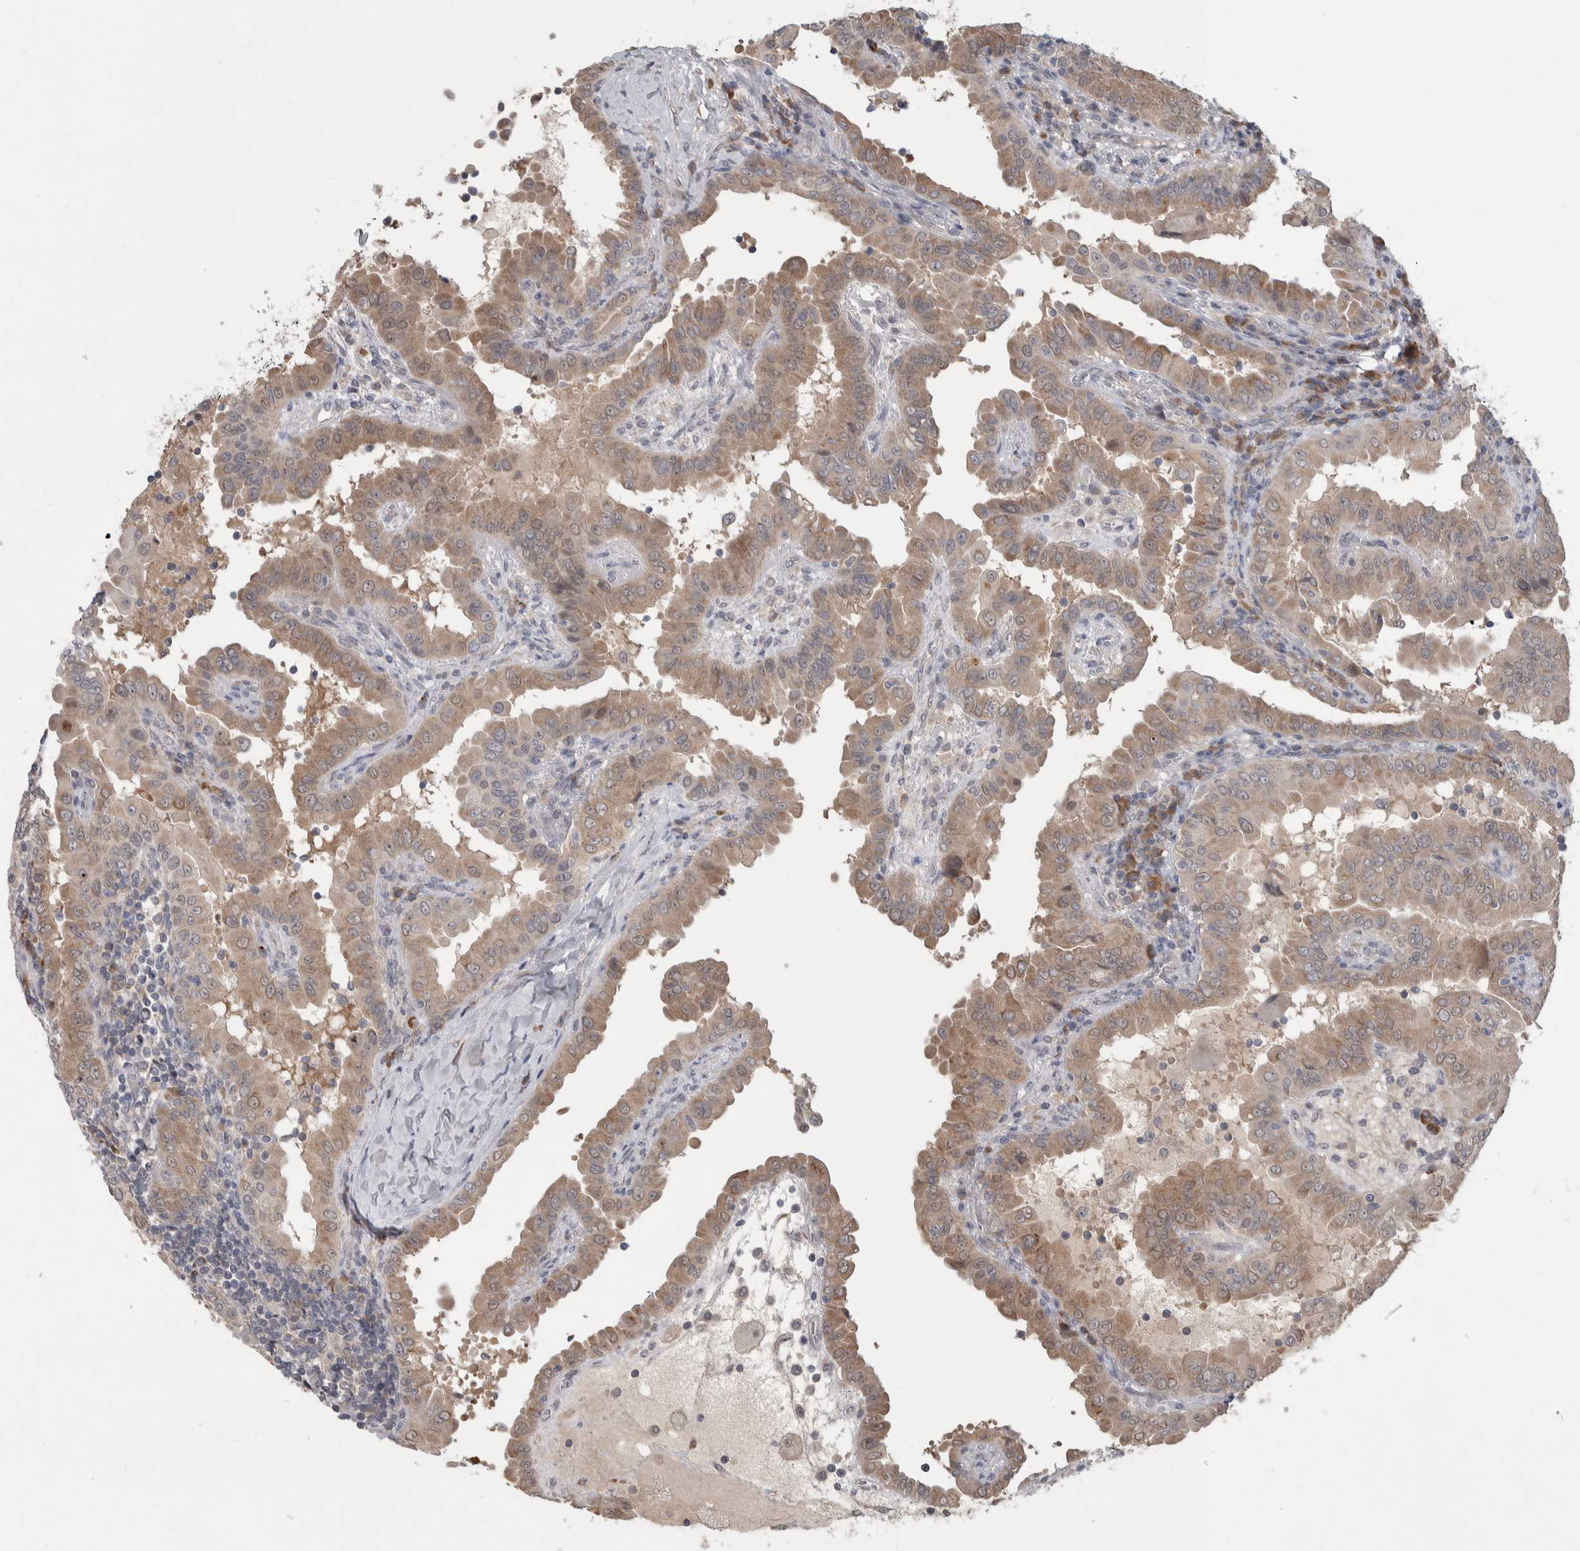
{"staining": {"intensity": "moderate", "quantity": ">75%", "location": "cytoplasmic/membranous"}, "tissue": "thyroid cancer", "cell_type": "Tumor cells", "image_type": "cancer", "snomed": [{"axis": "morphology", "description": "Papillary adenocarcinoma, NOS"}, {"axis": "topography", "description": "Thyroid gland"}], "caption": "Immunohistochemical staining of papillary adenocarcinoma (thyroid) shows moderate cytoplasmic/membranous protein expression in approximately >75% of tumor cells.", "gene": "CUL2", "patient": {"sex": "male", "age": 33}}